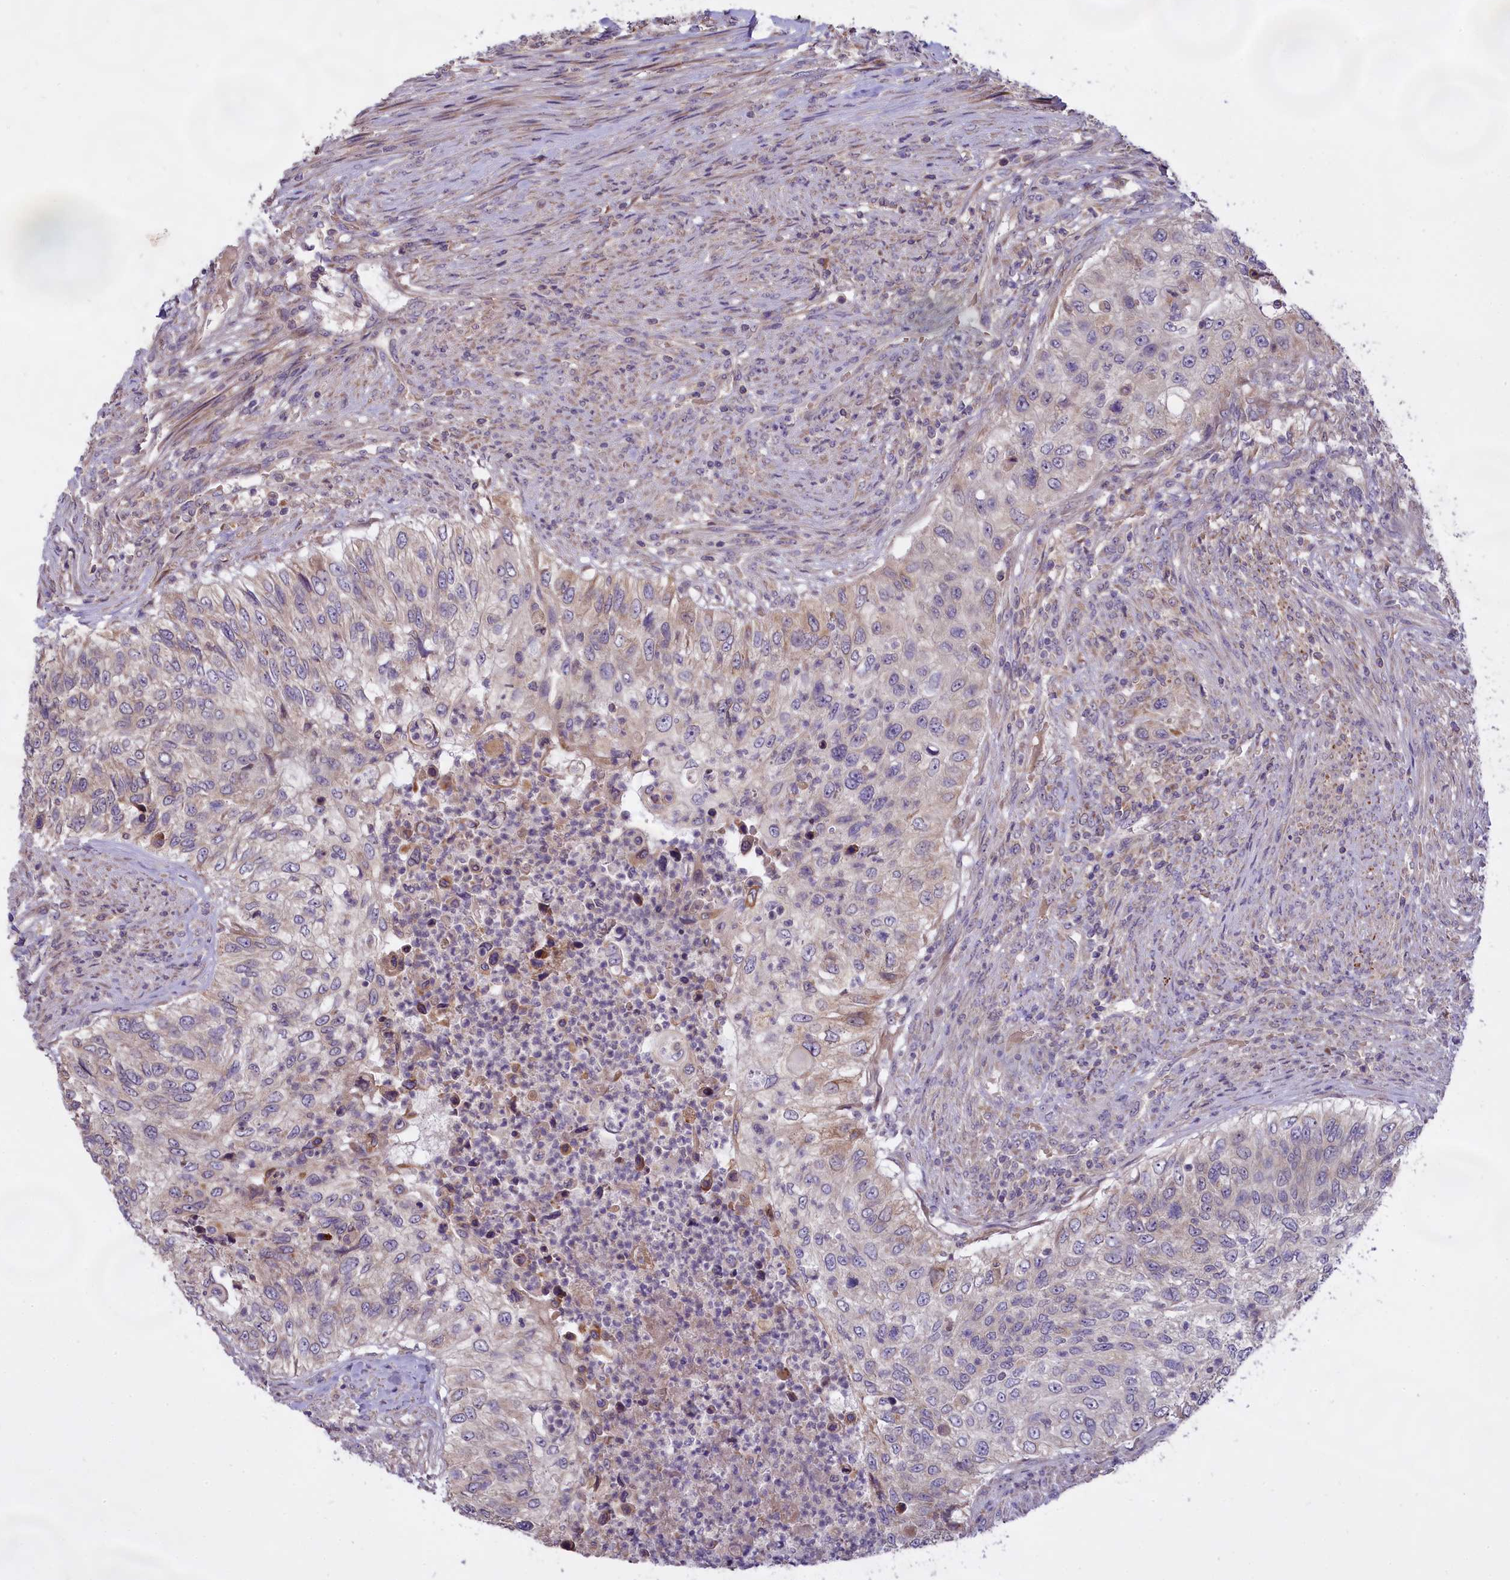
{"staining": {"intensity": "negative", "quantity": "none", "location": "none"}, "tissue": "urothelial cancer", "cell_type": "Tumor cells", "image_type": "cancer", "snomed": [{"axis": "morphology", "description": "Urothelial carcinoma, High grade"}, {"axis": "topography", "description": "Urinary bladder"}], "caption": "Image shows no protein staining in tumor cells of urothelial cancer tissue. (DAB immunohistochemistry visualized using brightfield microscopy, high magnification).", "gene": "MEMO1", "patient": {"sex": "female", "age": 60}}